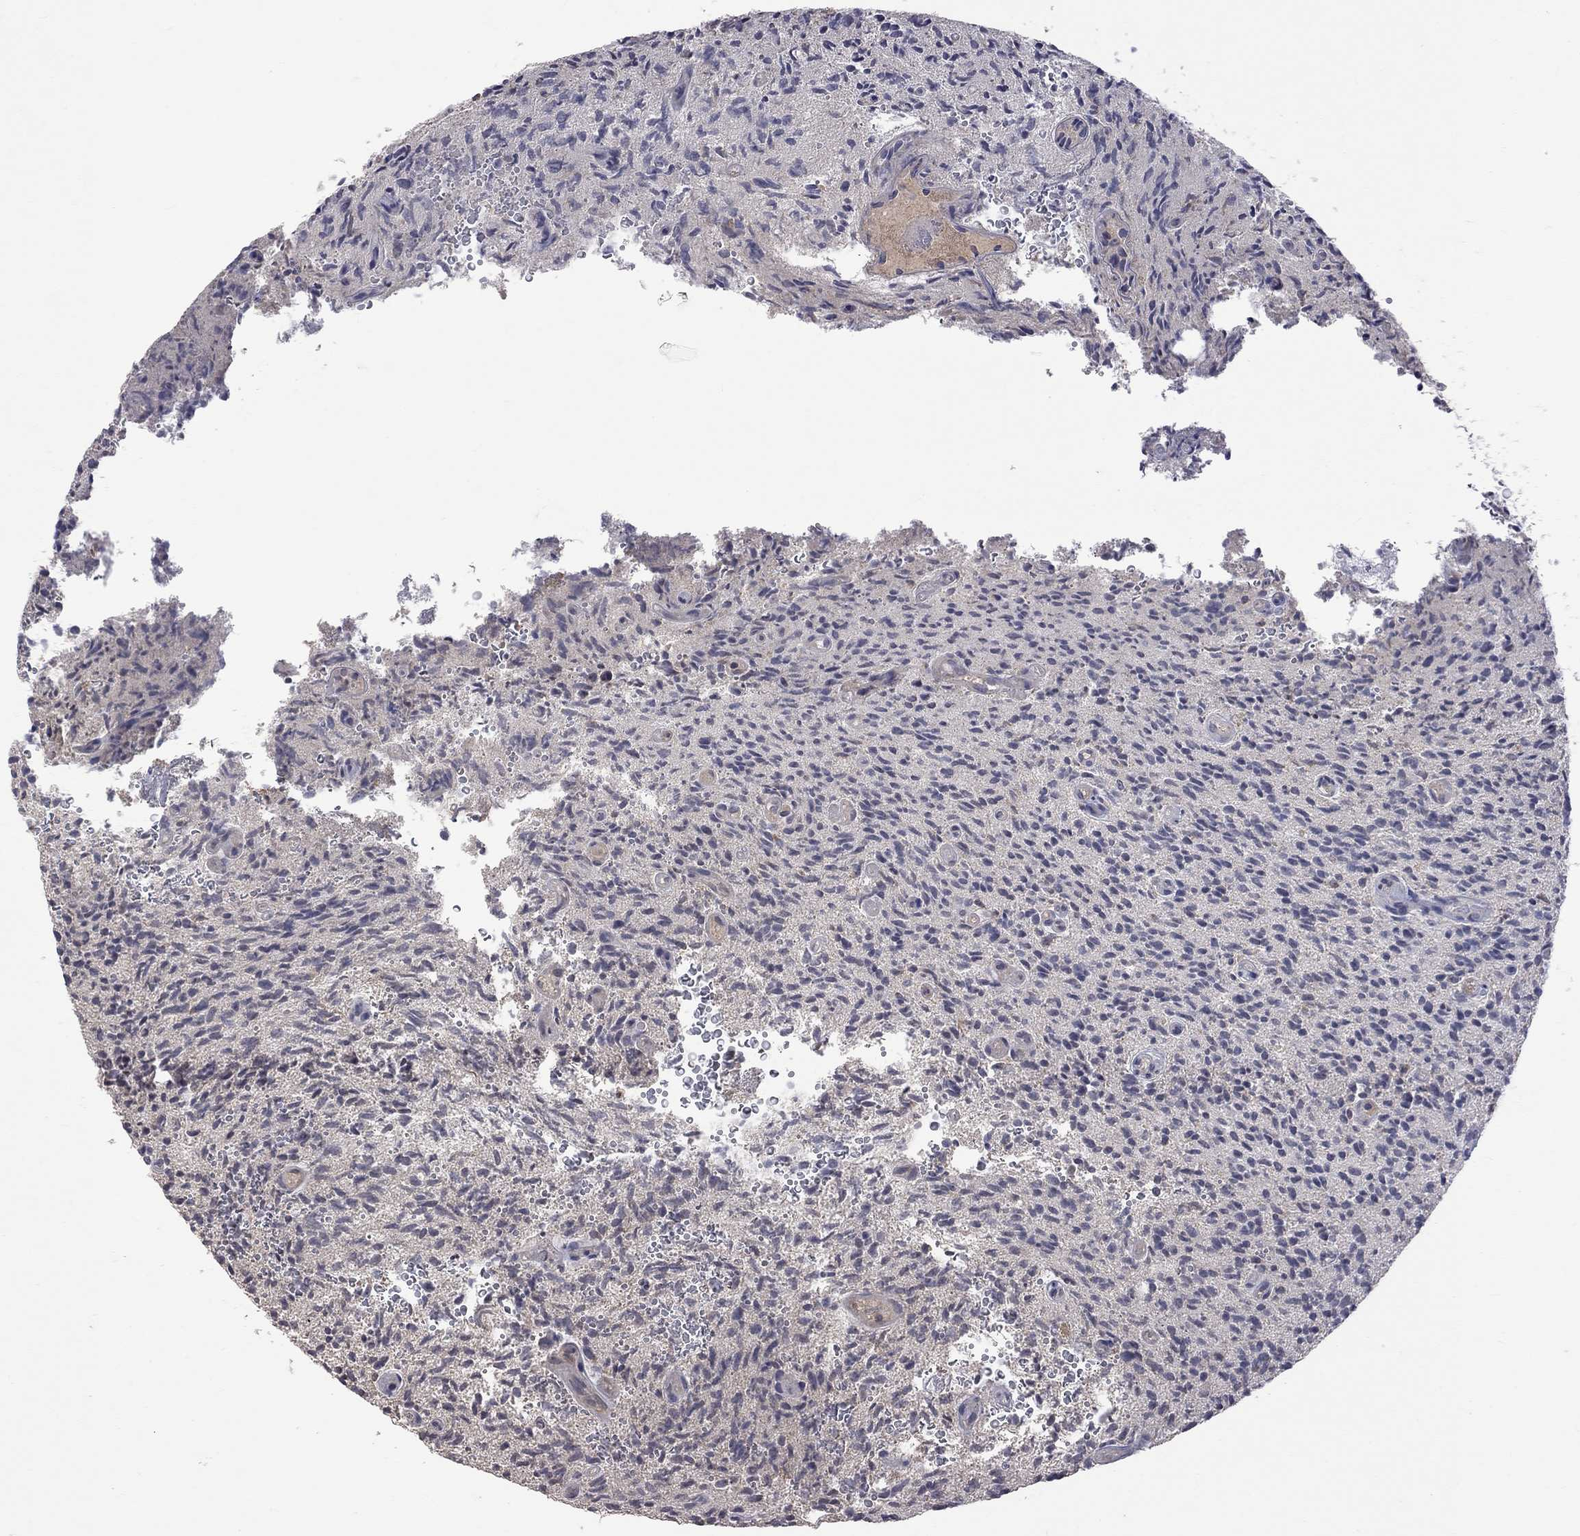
{"staining": {"intensity": "negative", "quantity": "none", "location": "none"}, "tissue": "glioma", "cell_type": "Tumor cells", "image_type": "cancer", "snomed": [{"axis": "morphology", "description": "Glioma, malignant, High grade"}, {"axis": "topography", "description": "Brain"}], "caption": "There is no significant expression in tumor cells of glioma.", "gene": "HTR6", "patient": {"sex": "male", "age": 64}}